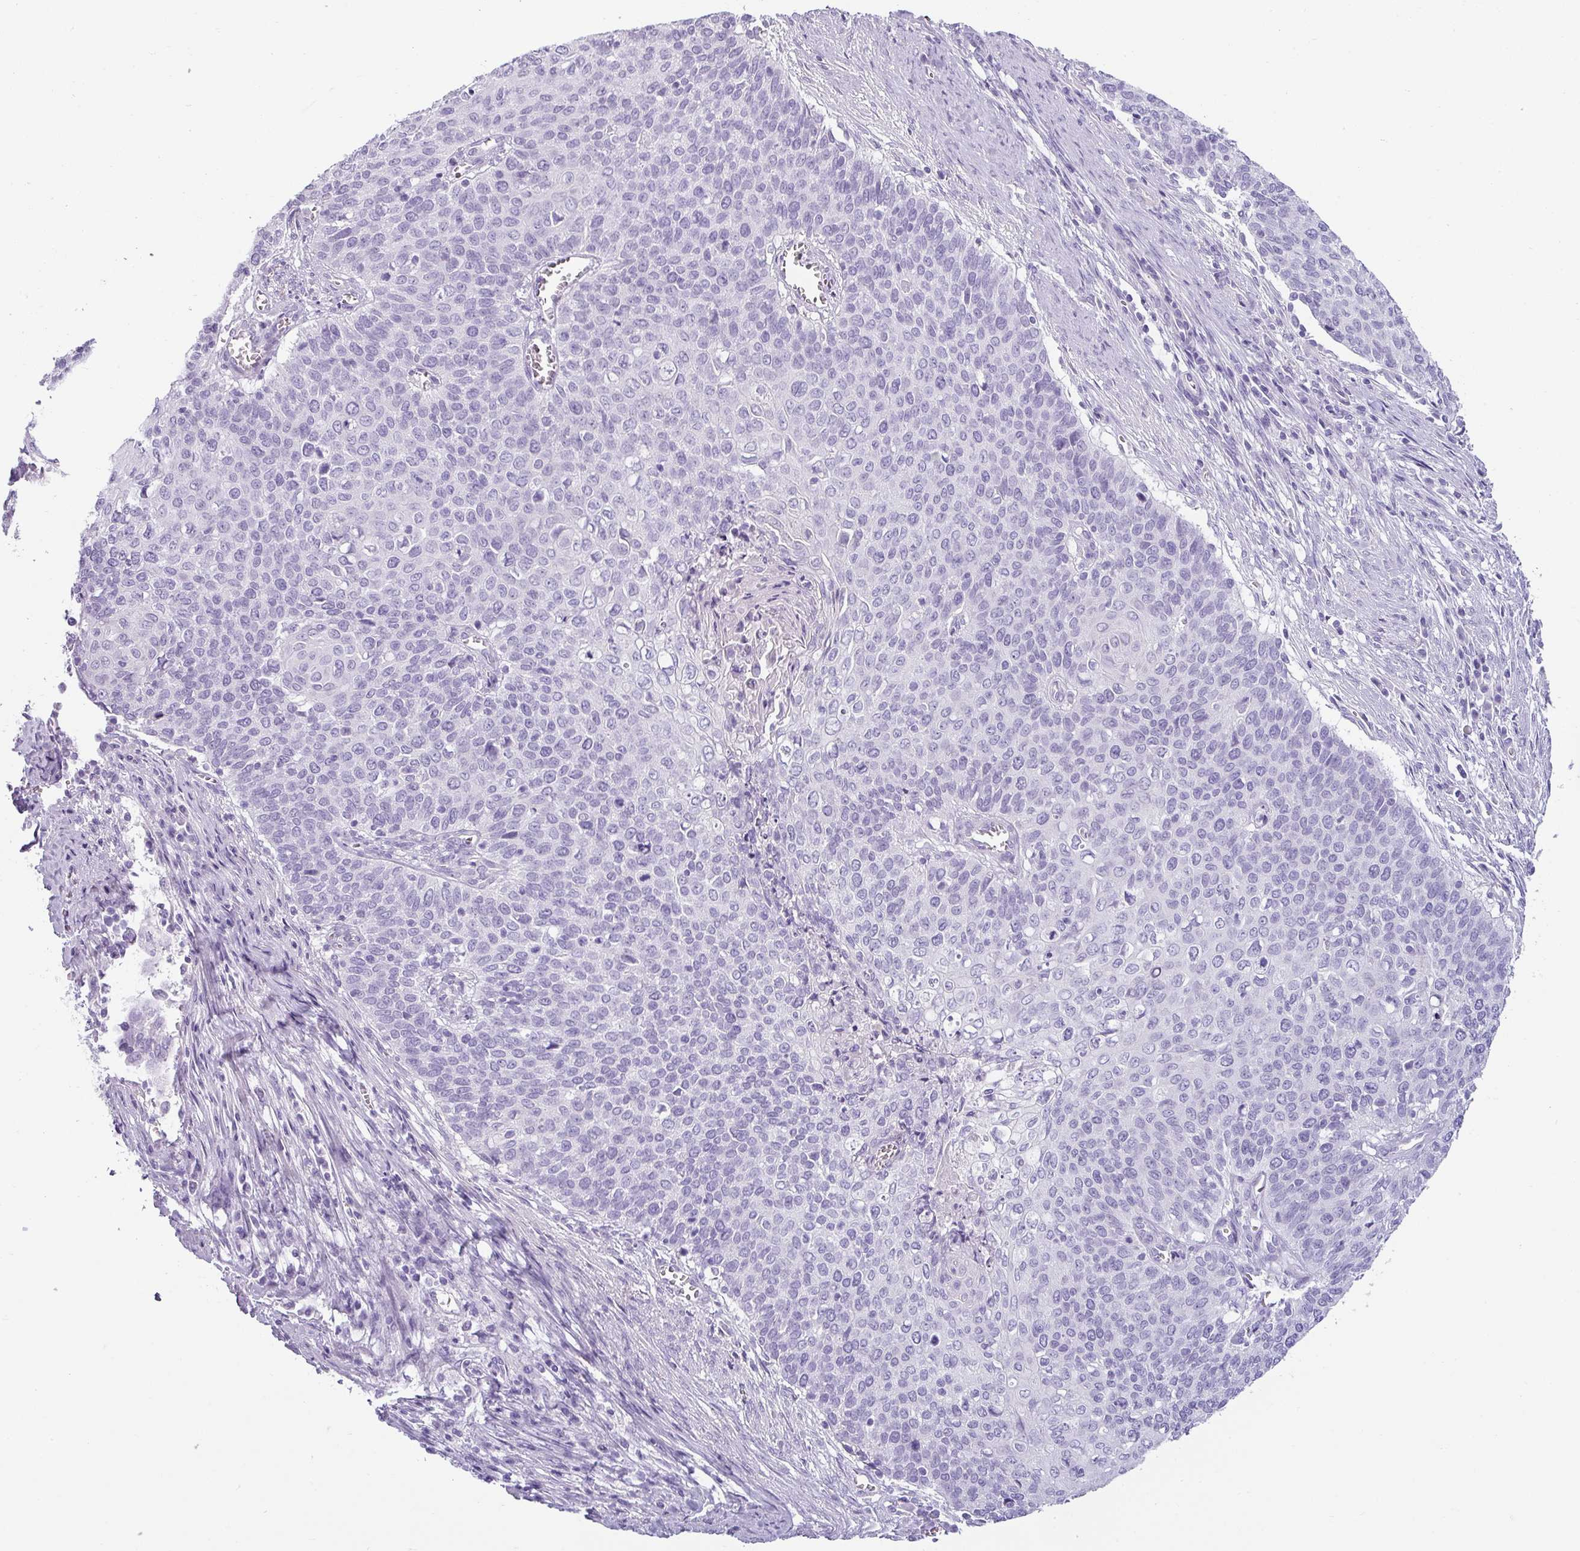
{"staining": {"intensity": "negative", "quantity": "none", "location": "none"}, "tissue": "cervical cancer", "cell_type": "Tumor cells", "image_type": "cancer", "snomed": [{"axis": "morphology", "description": "Squamous cell carcinoma, NOS"}, {"axis": "topography", "description": "Cervix"}], "caption": "Immunohistochemical staining of cervical cancer displays no significant expression in tumor cells. (Brightfield microscopy of DAB (3,3'-diaminobenzidine) IHC at high magnification).", "gene": "VCY1B", "patient": {"sex": "female", "age": 39}}